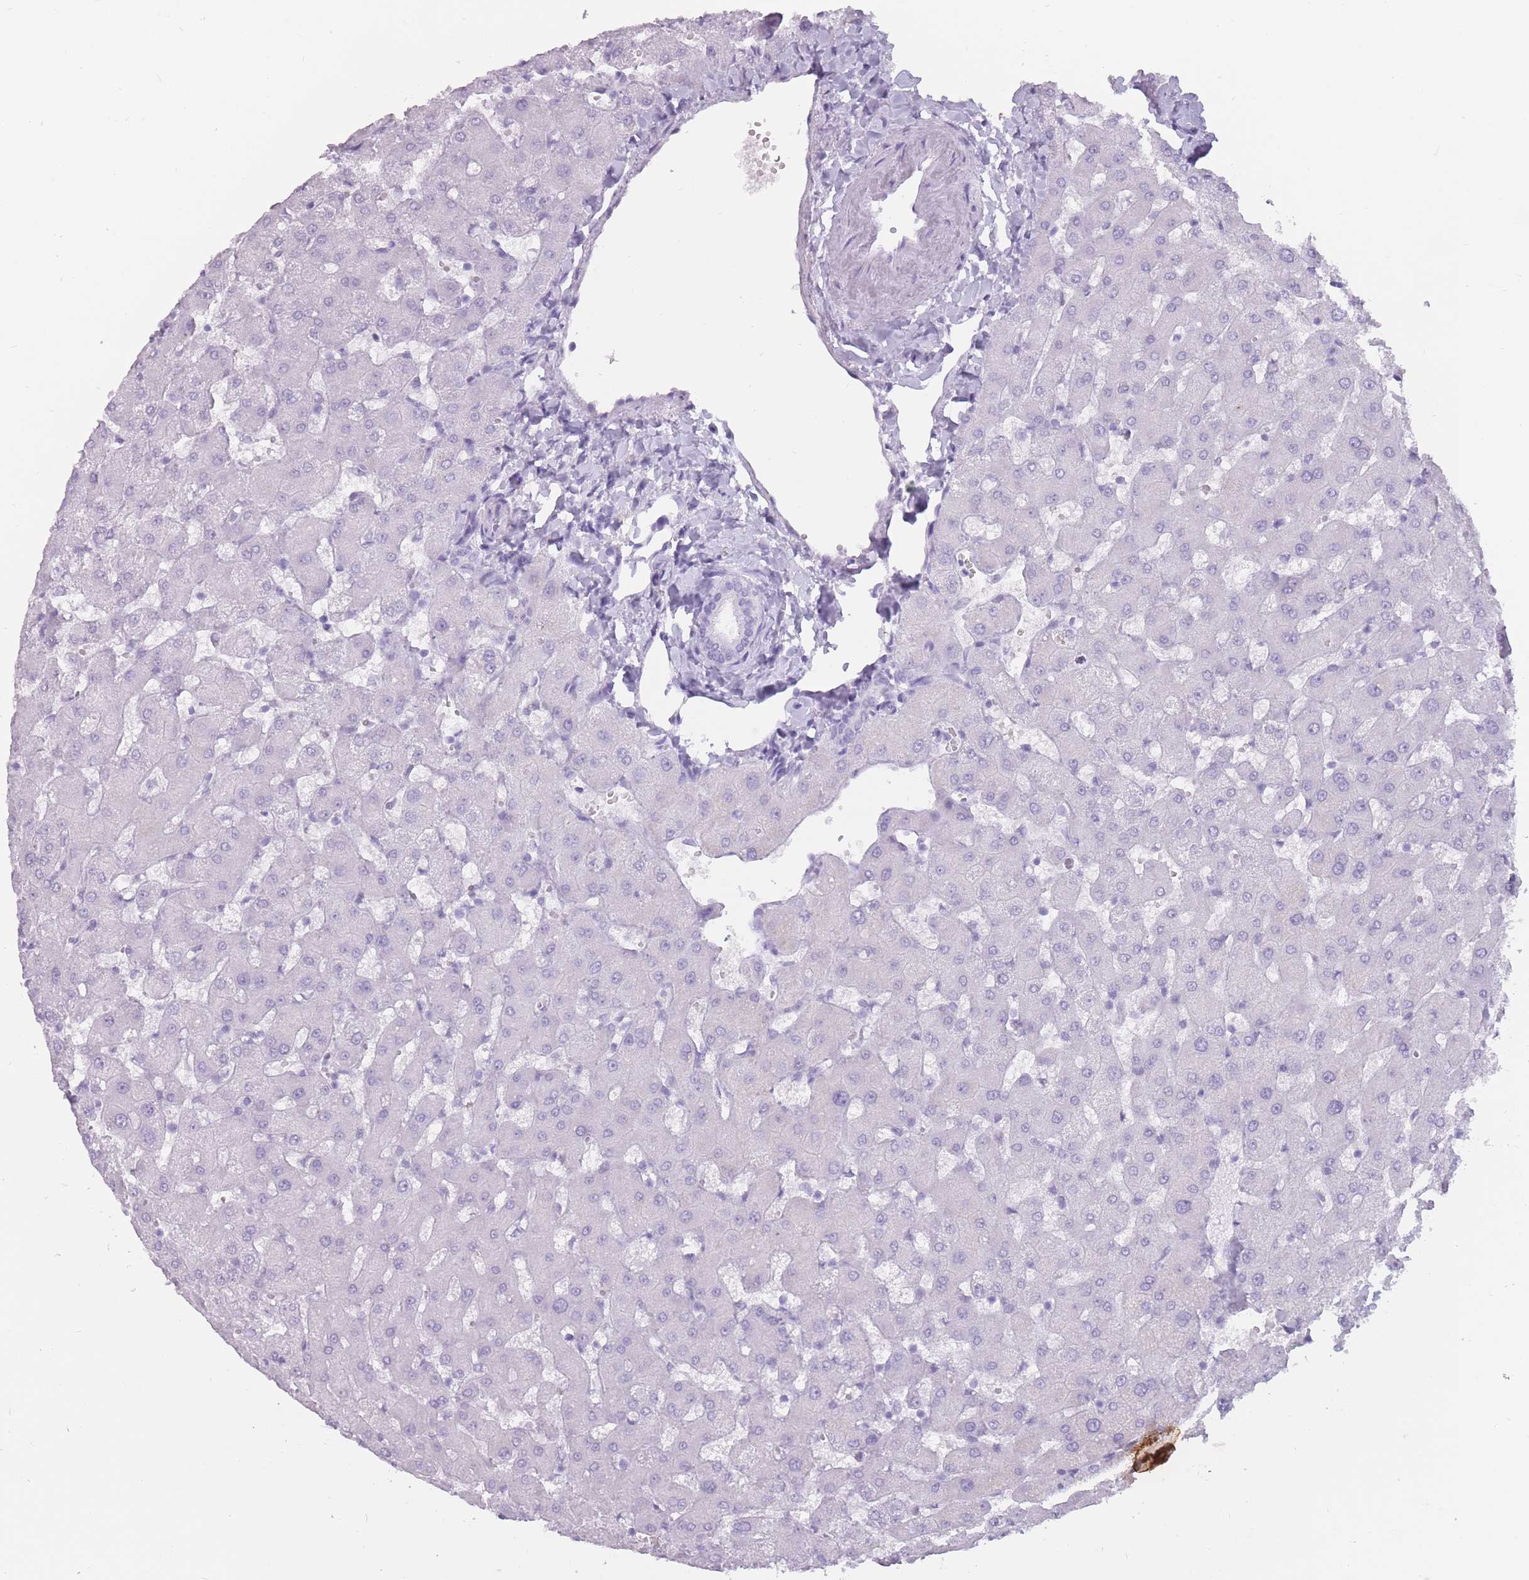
{"staining": {"intensity": "negative", "quantity": "none", "location": "none"}, "tissue": "liver", "cell_type": "Cholangiocytes", "image_type": "normal", "snomed": [{"axis": "morphology", "description": "Normal tissue, NOS"}, {"axis": "topography", "description": "Liver"}], "caption": "Immunohistochemistry image of unremarkable human liver stained for a protein (brown), which demonstrates no expression in cholangiocytes.", "gene": "PNMA3", "patient": {"sex": "female", "age": 63}}